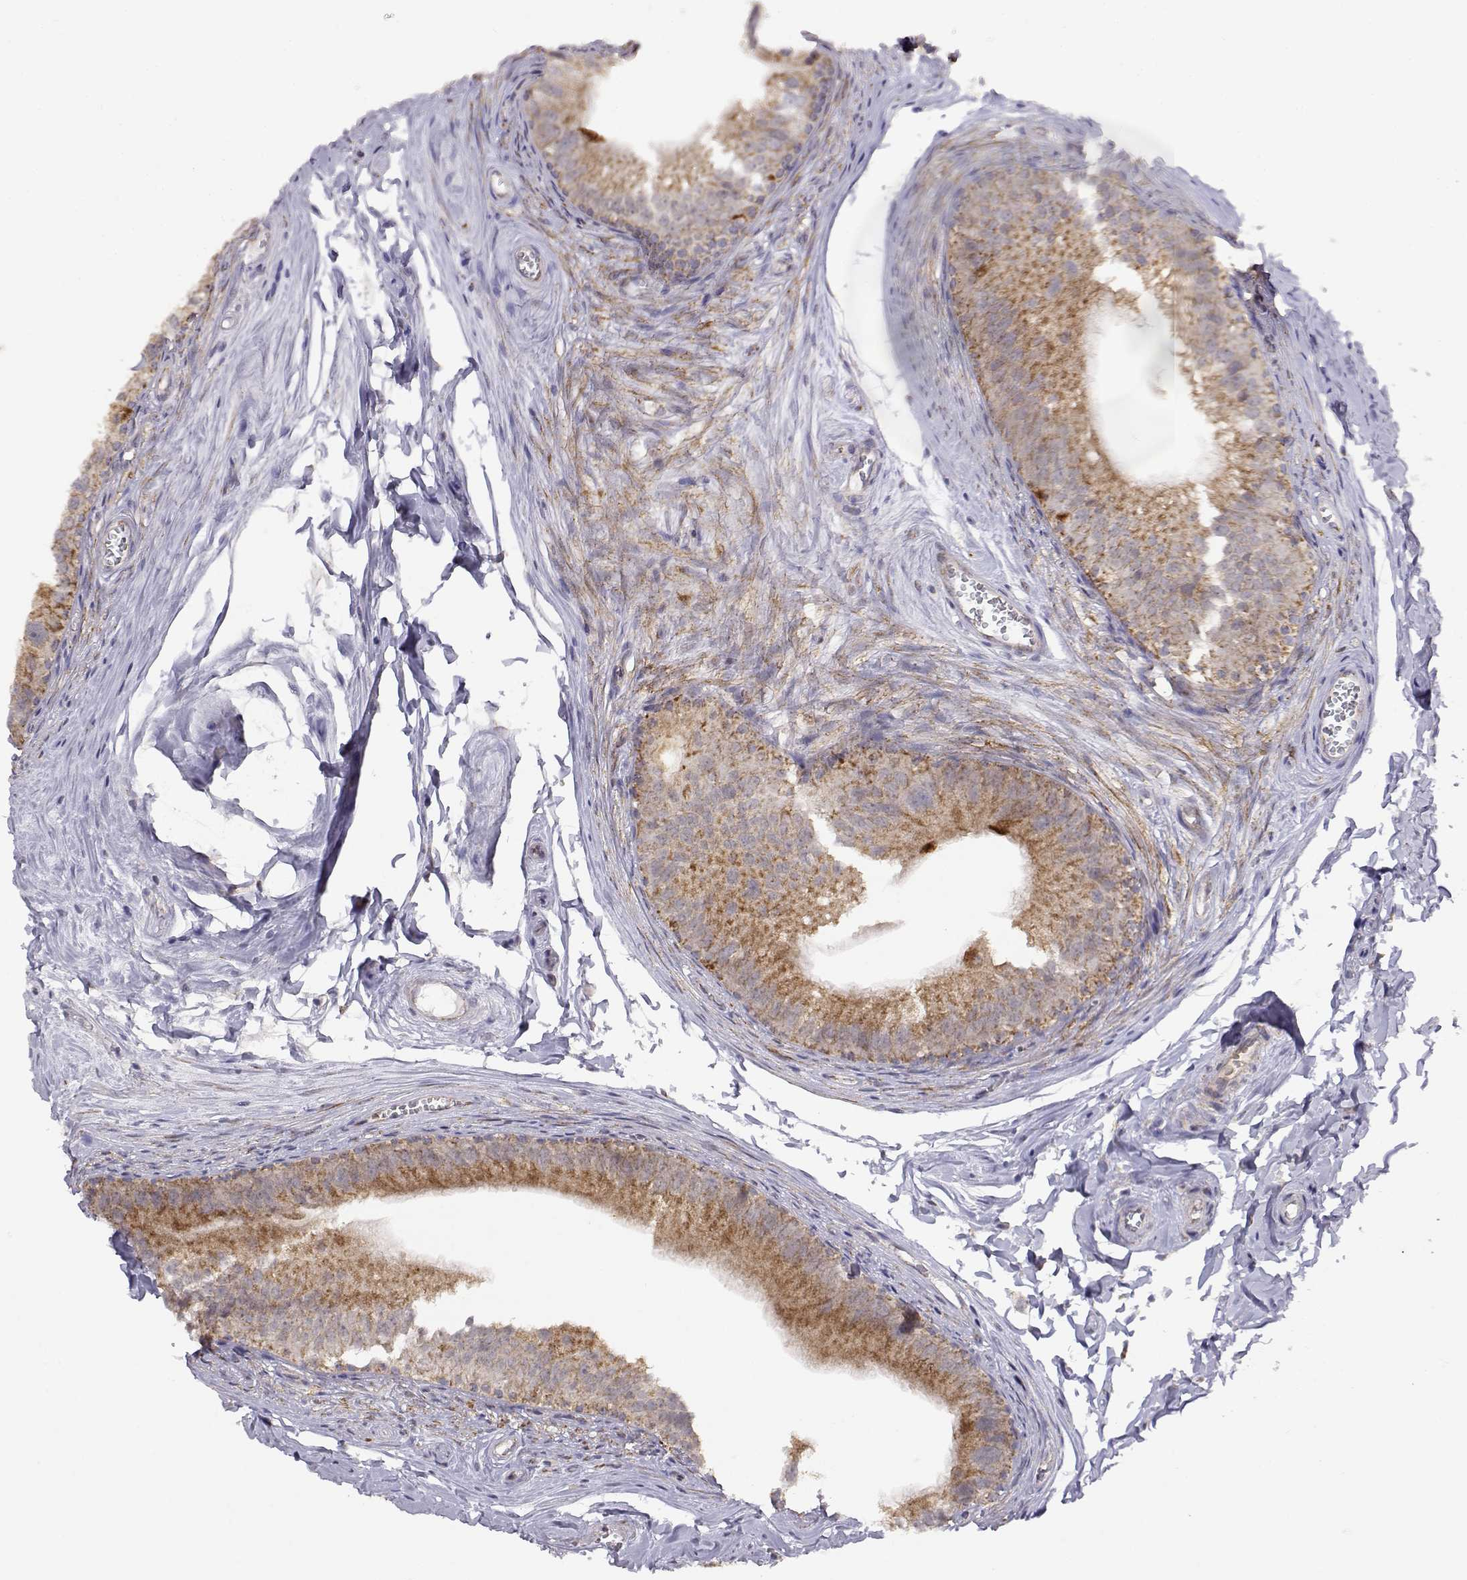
{"staining": {"intensity": "moderate", "quantity": ">75%", "location": "cytoplasmic/membranous"}, "tissue": "epididymis", "cell_type": "Glandular cells", "image_type": "normal", "snomed": [{"axis": "morphology", "description": "Normal tissue, NOS"}, {"axis": "topography", "description": "Epididymis"}], "caption": "The image reveals immunohistochemical staining of unremarkable epididymis. There is moderate cytoplasmic/membranous expression is identified in about >75% of glandular cells. (DAB IHC with brightfield microscopy, high magnification).", "gene": "EXOG", "patient": {"sex": "male", "age": 45}}